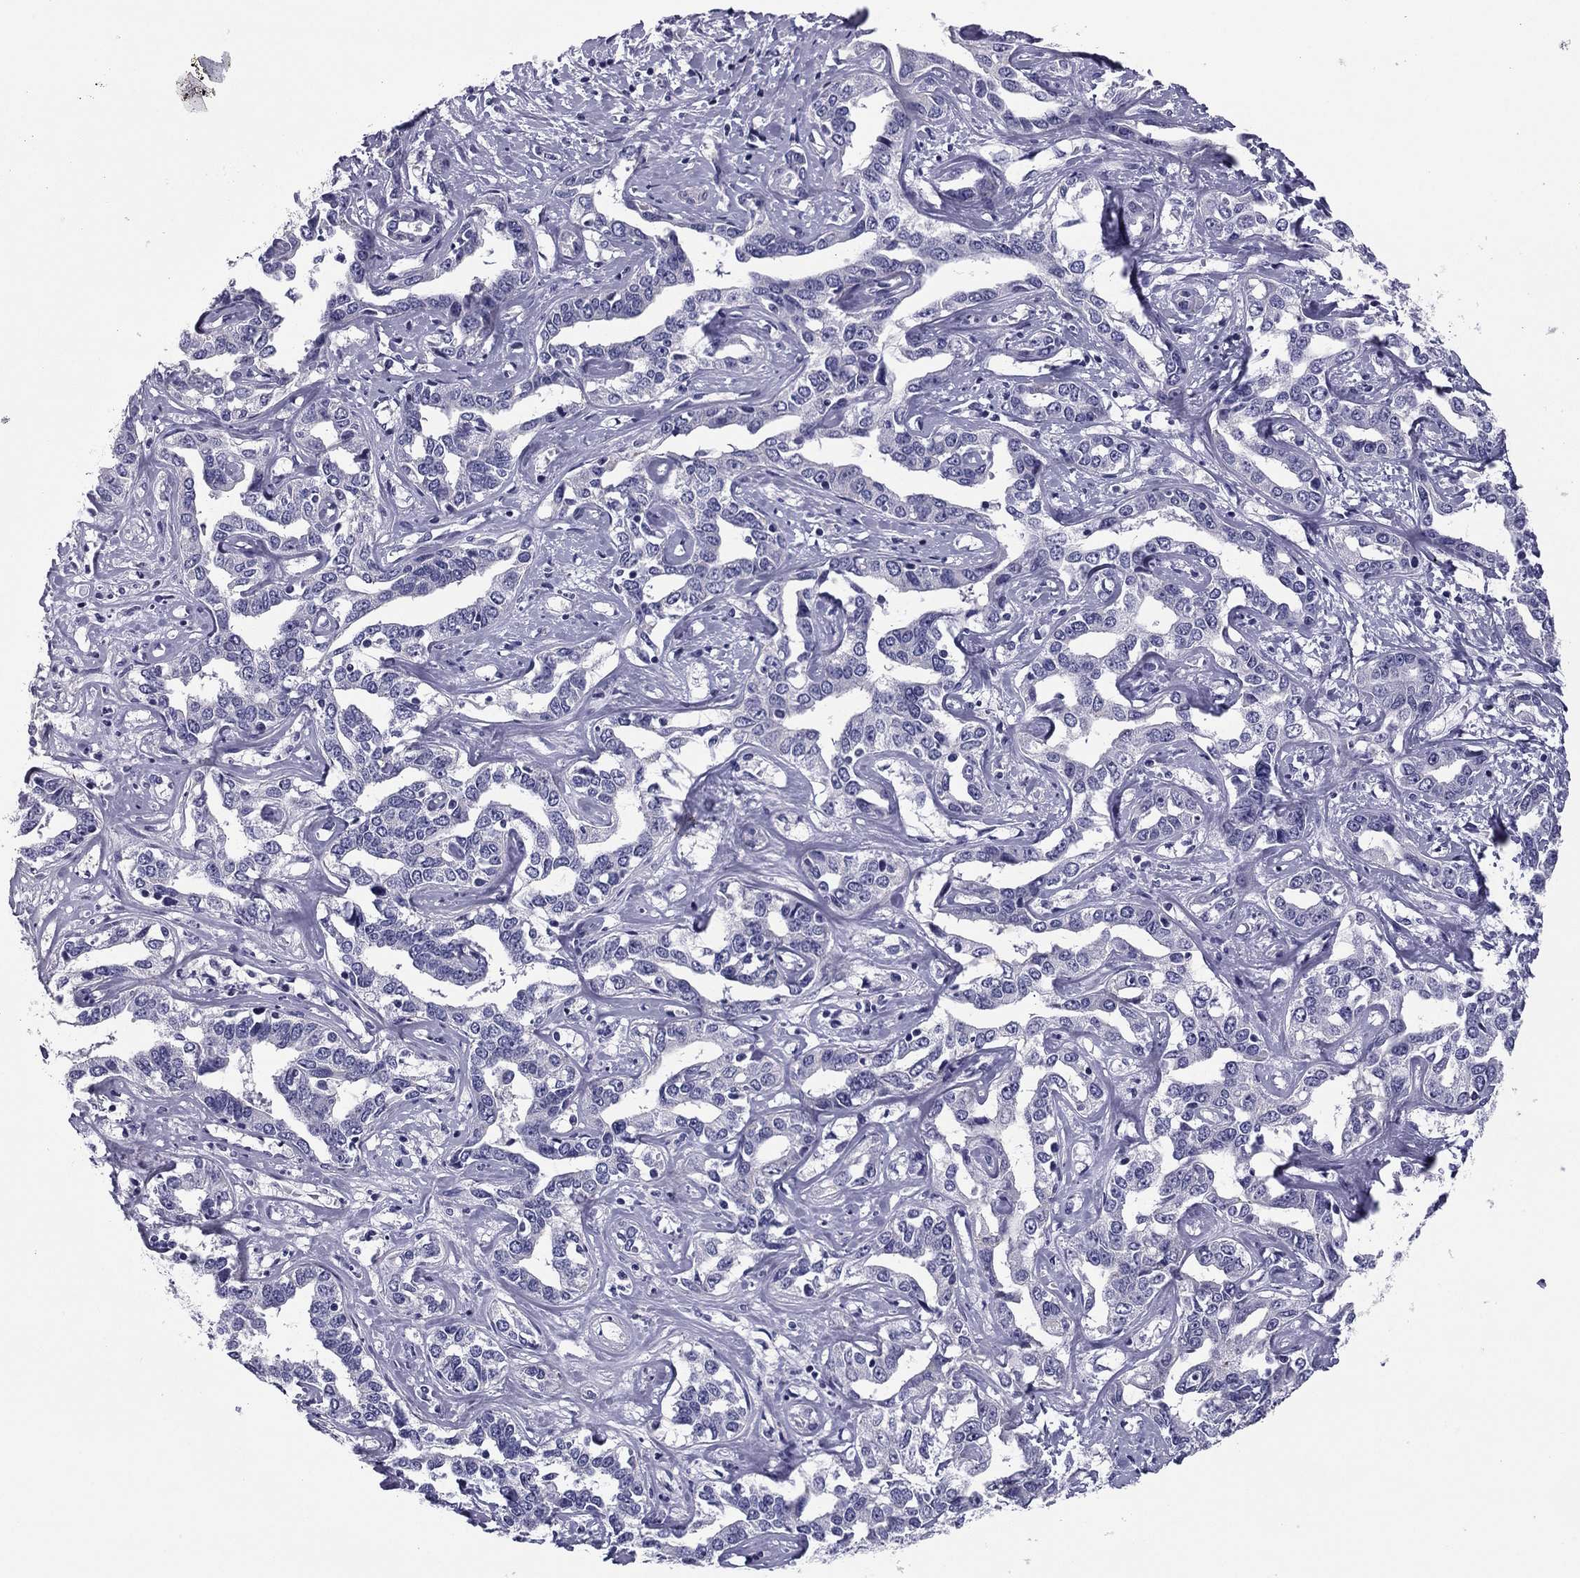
{"staining": {"intensity": "negative", "quantity": "none", "location": "none"}, "tissue": "liver cancer", "cell_type": "Tumor cells", "image_type": "cancer", "snomed": [{"axis": "morphology", "description": "Cholangiocarcinoma"}, {"axis": "topography", "description": "Liver"}], "caption": "The immunohistochemistry (IHC) histopathology image has no significant expression in tumor cells of liver cholangiocarcinoma tissue.", "gene": "FLNC", "patient": {"sex": "male", "age": 59}}